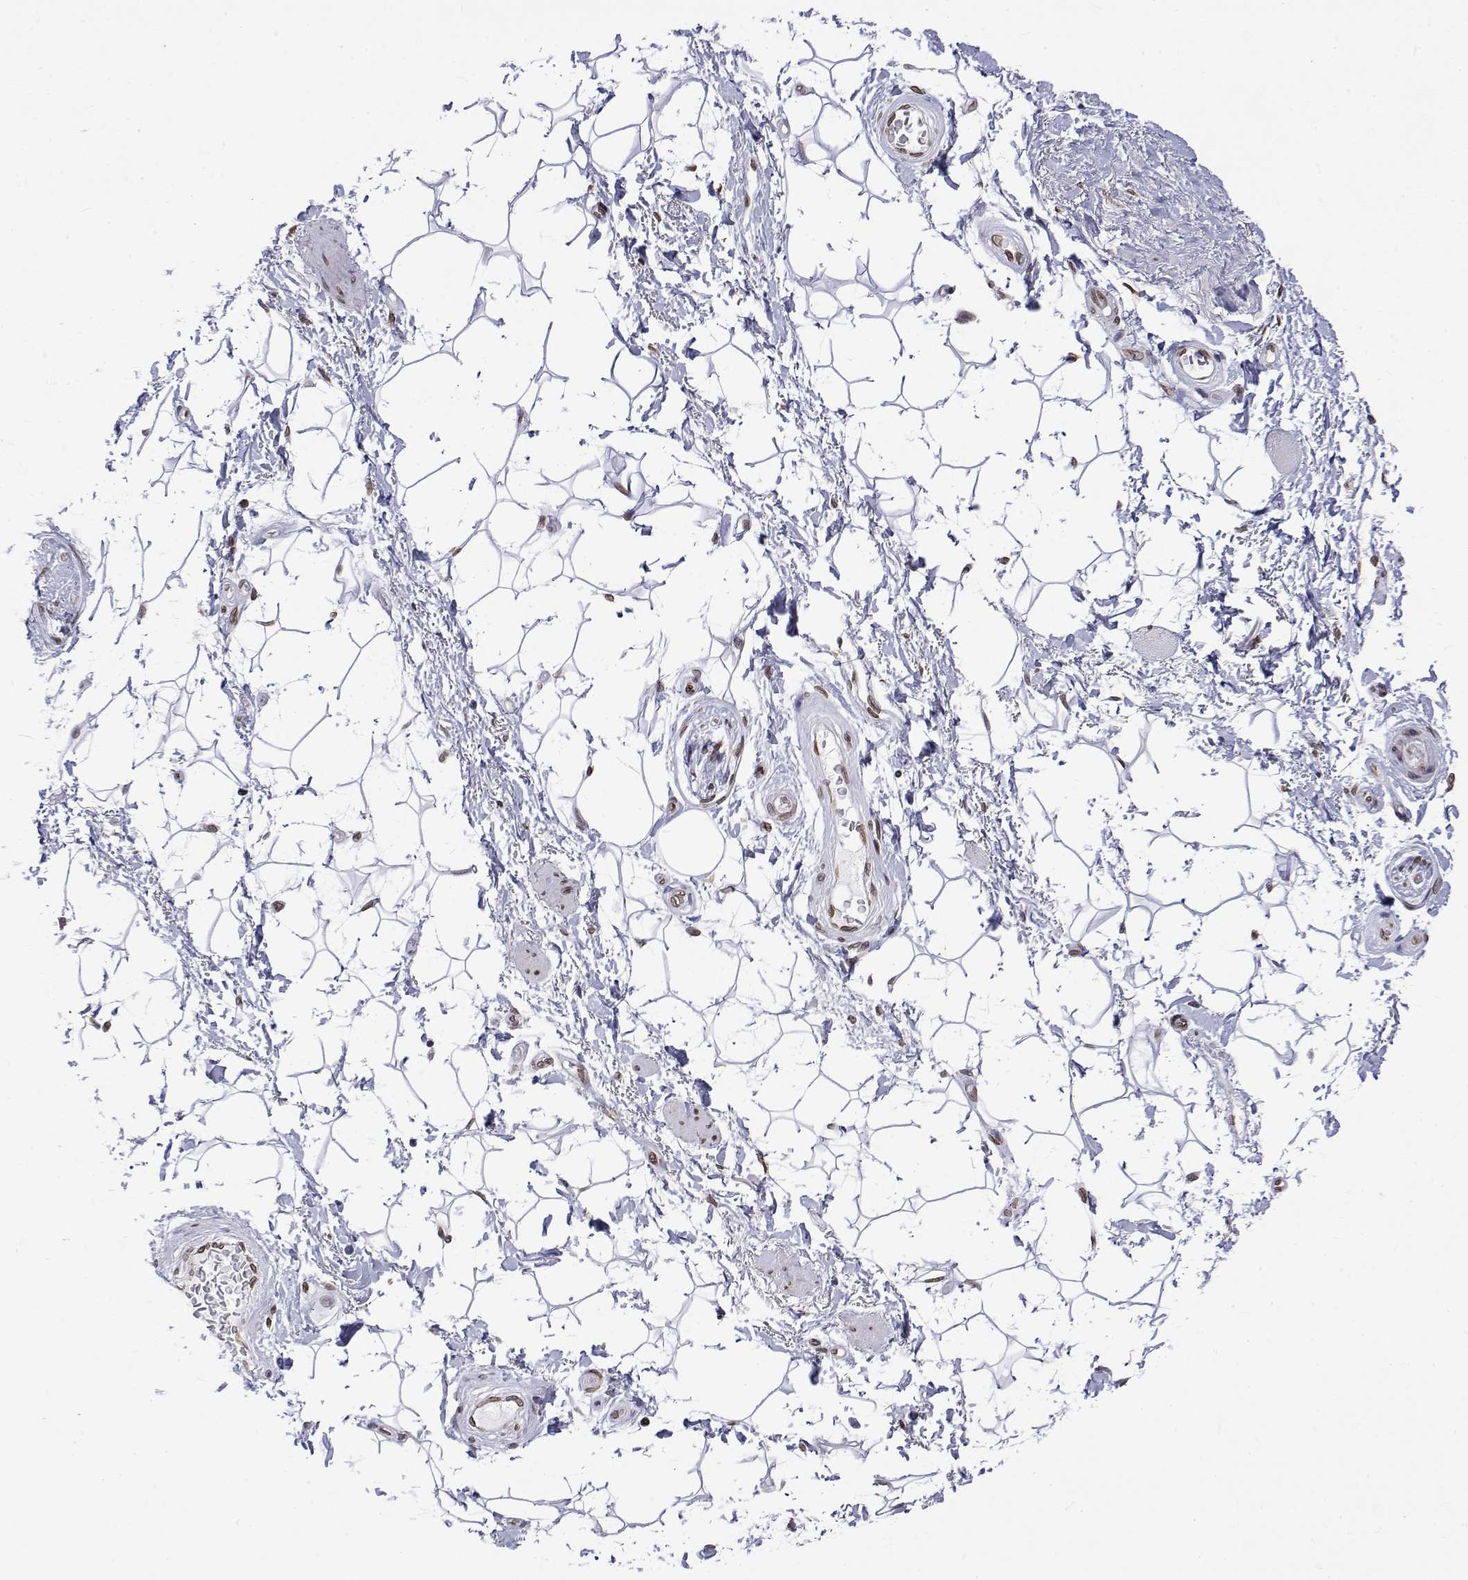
{"staining": {"intensity": "weak", "quantity": "25%-75%", "location": "nuclear"}, "tissue": "adipose tissue", "cell_type": "Adipocytes", "image_type": "normal", "snomed": [{"axis": "morphology", "description": "Normal tissue, NOS"}, {"axis": "topography", "description": "Anal"}, {"axis": "topography", "description": "Peripheral nerve tissue"}], "caption": "Immunohistochemical staining of benign adipose tissue displays weak nuclear protein expression in approximately 25%-75% of adipocytes.", "gene": "ZNF532", "patient": {"sex": "male", "age": 51}}